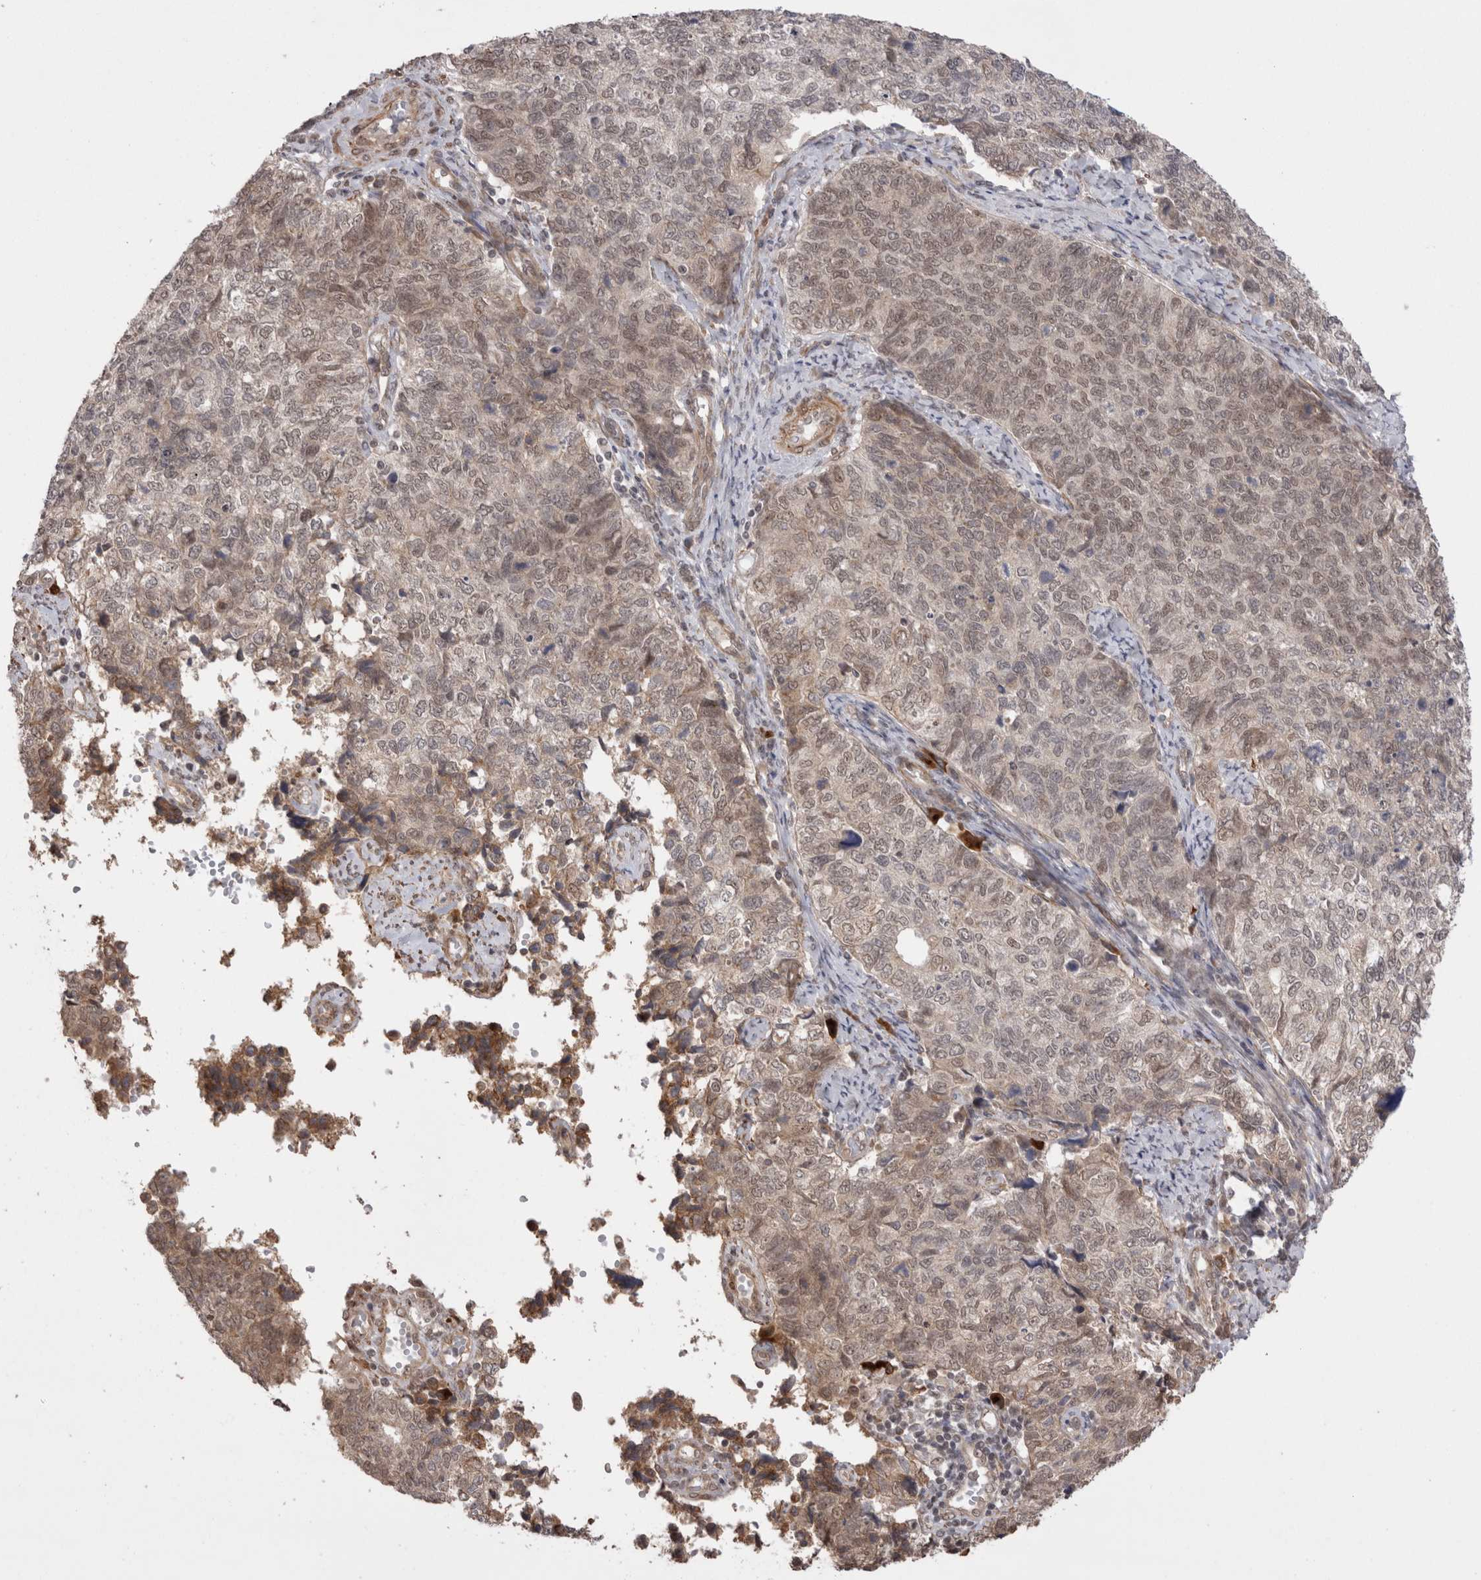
{"staining": {"intensity": "weak", "quantity": "25%-75%", "location": "cytoplasmic/membranous,nuclear"}, "tissue": "cervical cancer", "cell_type": "Tumor cells", "image_type": "cancer", "snomed": [{"axis": "morphology", "description": "Squamous cell carcinoma, NOS"}, {"axis": "topography", "description": "Cervix"}], "caption": "Immunohistochemical staining of cervical cancer (squamous cell carcinoma) displays low levels of weak cytoplasmic/membranous and nuclear expression in about 25%-75% of tumor cells.", "gene": "EXOSC4", "patient": {"sex": "female", "age": 63}}